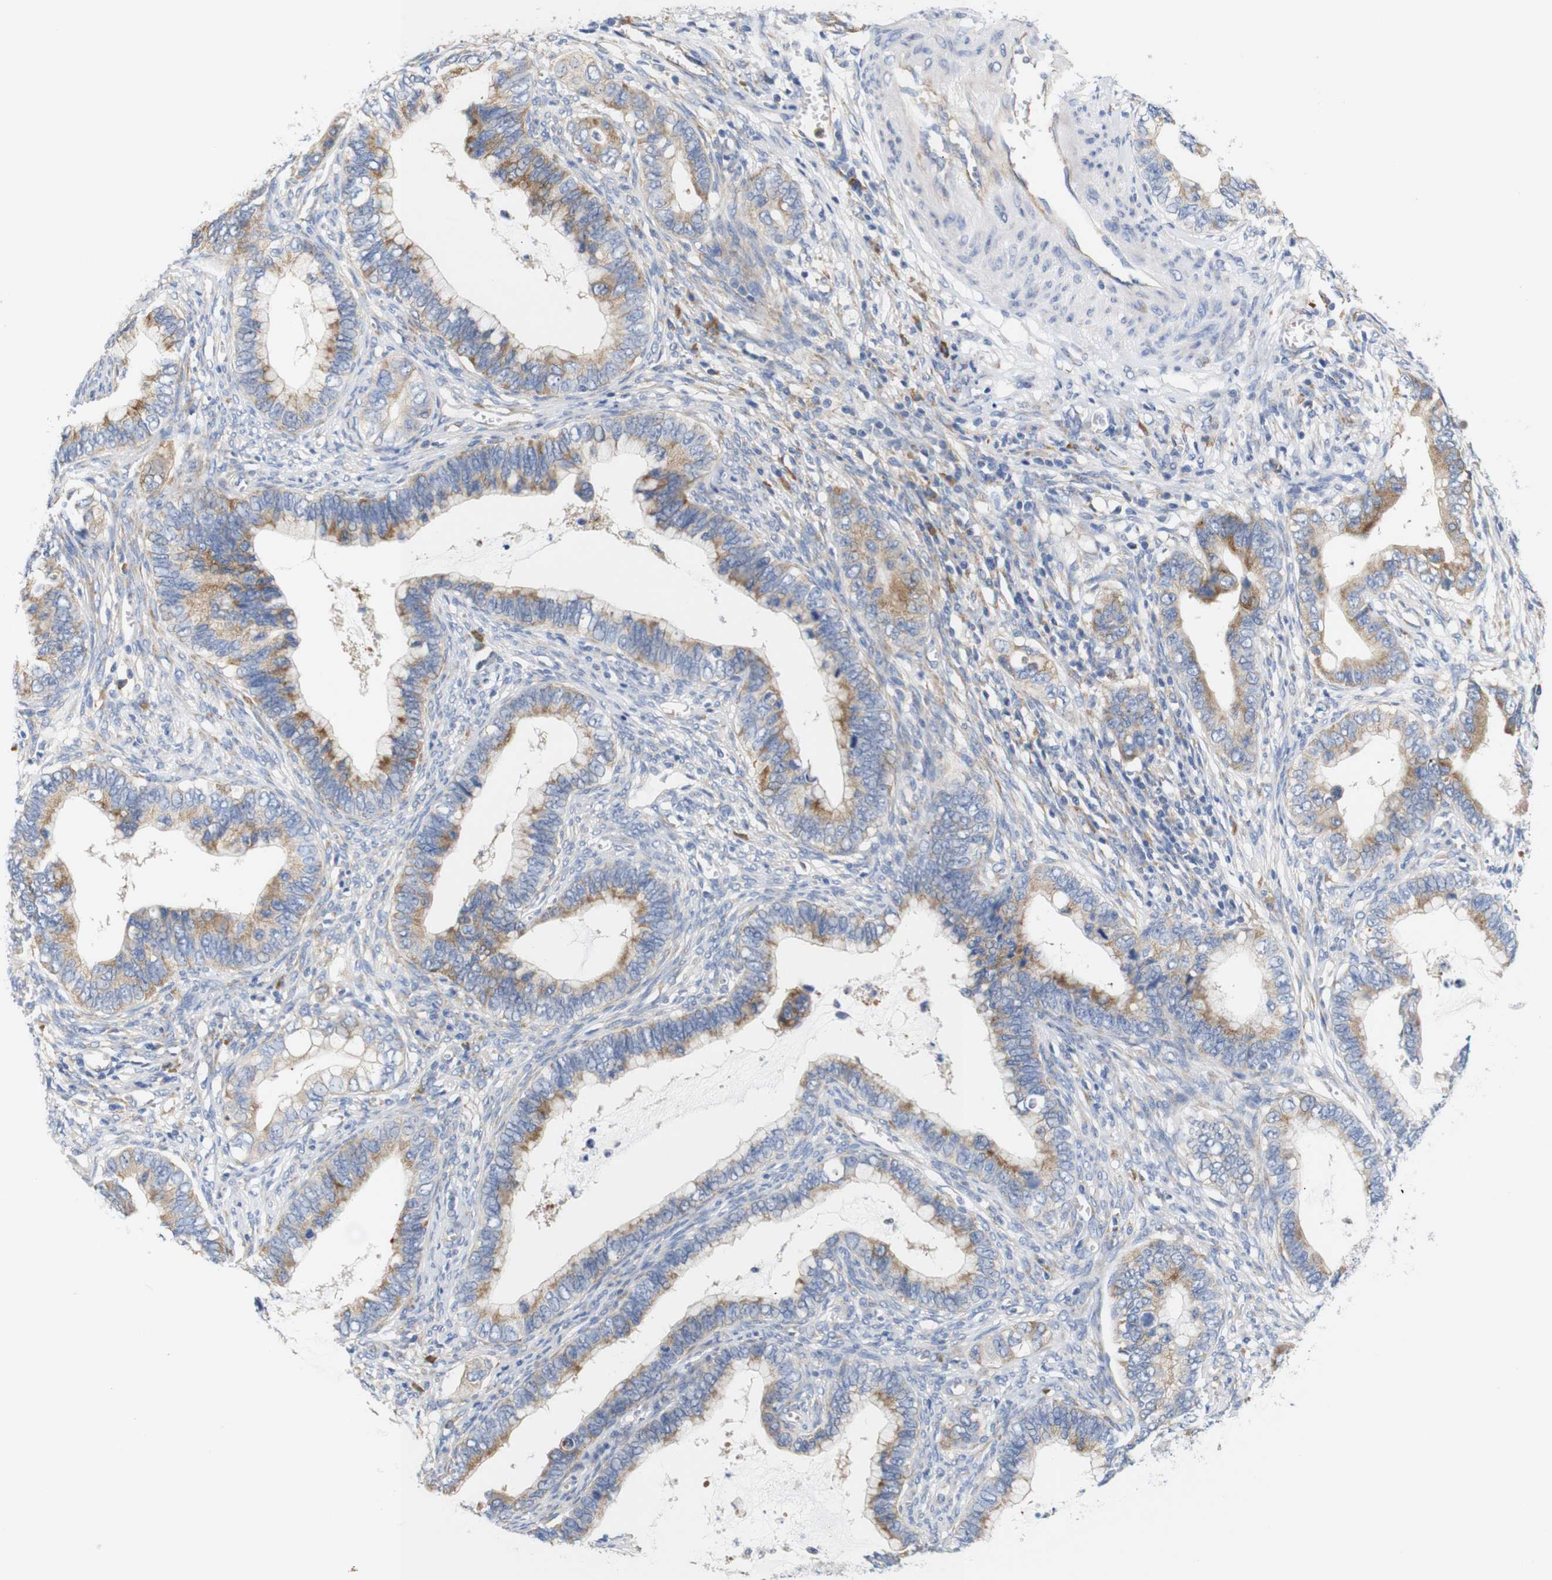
{"staining": {"intensity": "moderate", "quantity": ">75%", "location": "cytoplasmic/membranous"}, "tissue": "cervical cancer", "cell_type": "Tumor cells", "image_type": "cancer", "snomed": [{"axis": "morphology", "description": "Adenocarcinoma, NOS"}, {"axis": "topography", "description": "Cervix"}], "caption": "Immunohistochemistry (IHC) photomicrograph of neoplastic tissue: cervical cancer (adenocarcinoma) stained using IHC shows medium levels of moderate protein expression localized specifically in the cytoplasmic/membranous of tumor cells, appearing as a cytoplasmic/membranous brown color.", "gene": "TRIM5", "patient": {"sex": "female", "age": 44}}